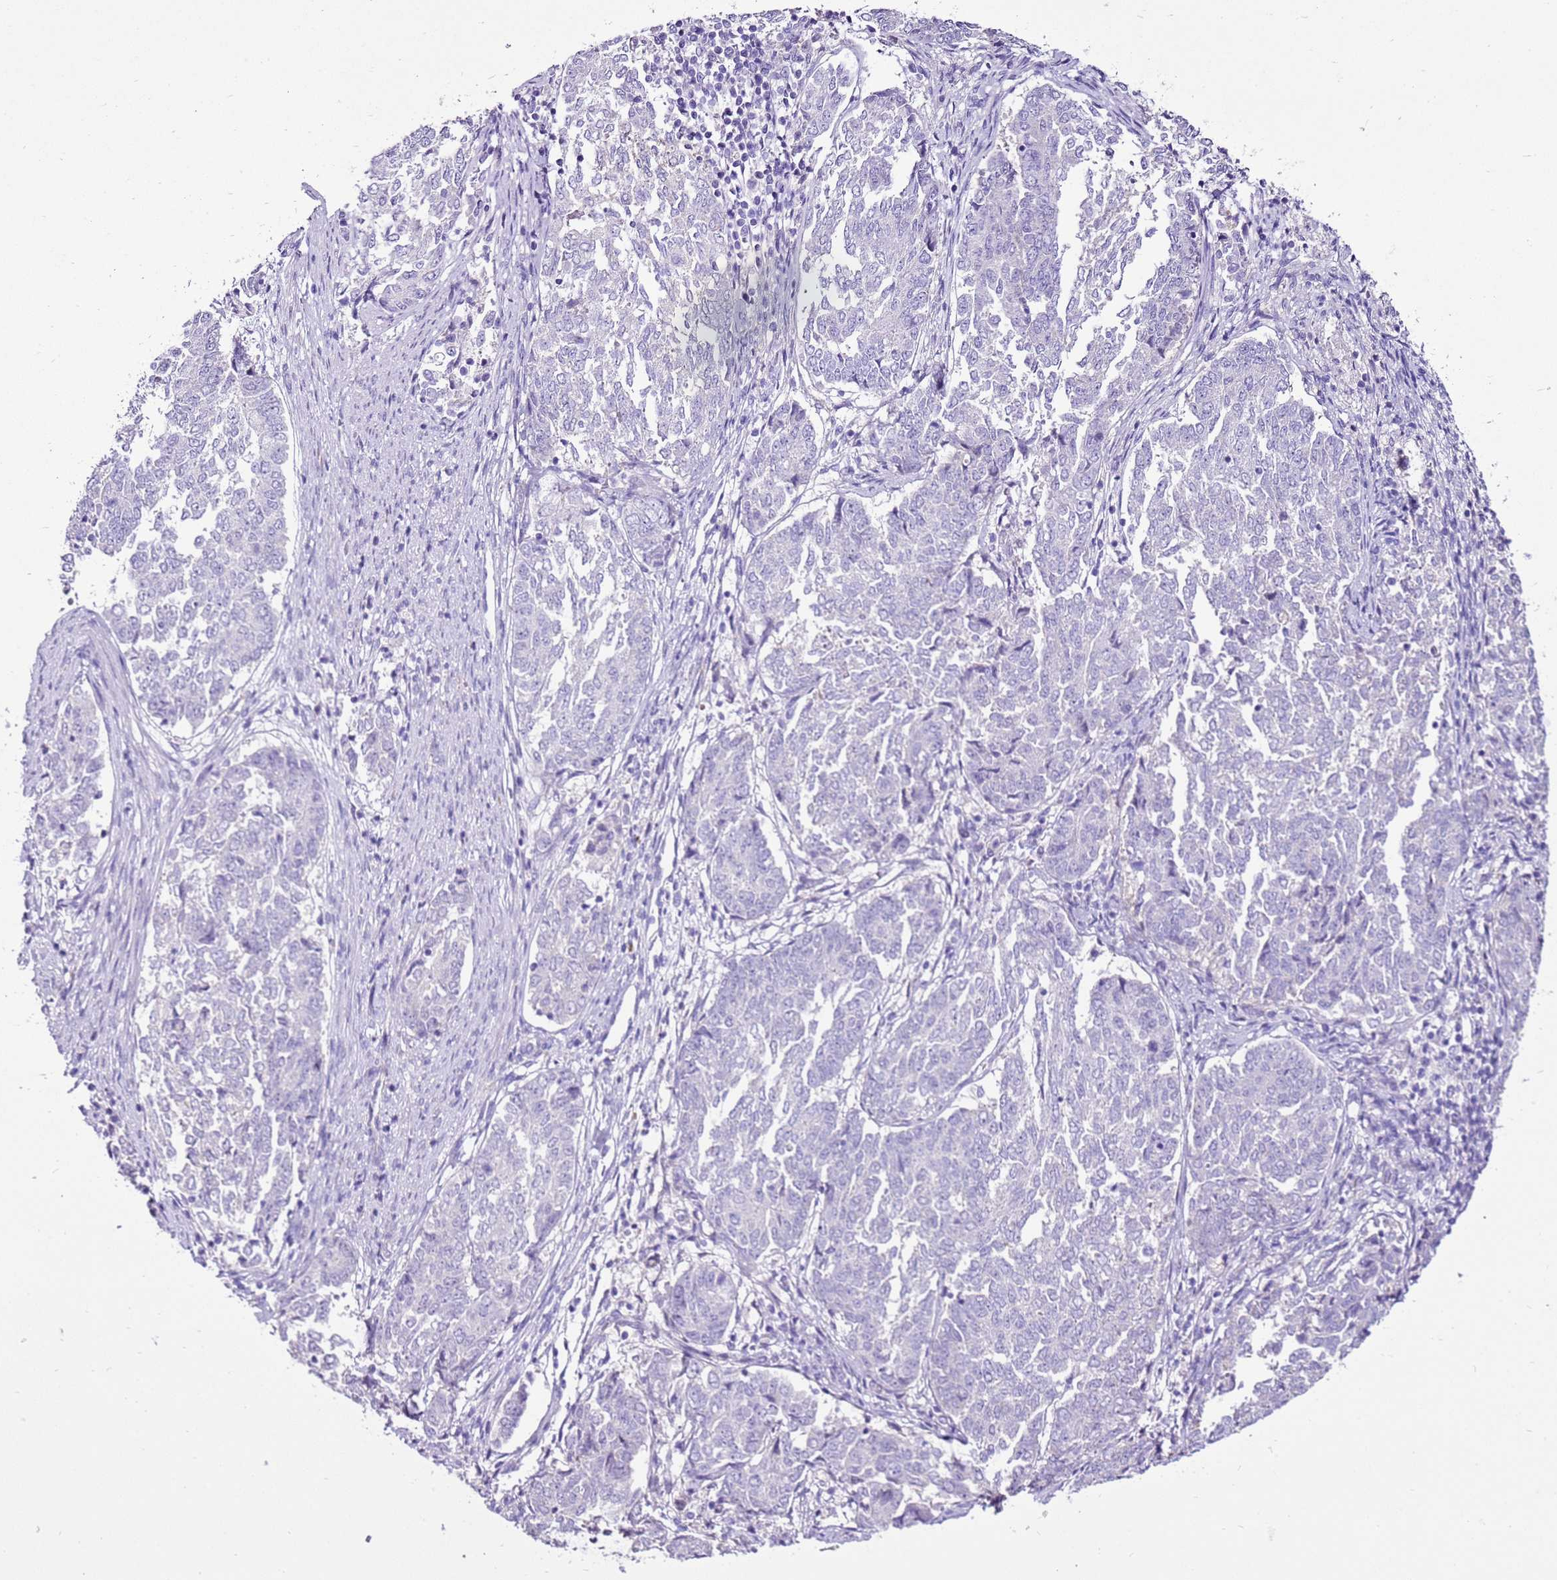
{"staining": {"intensity": "negative", "quantity": "none", "location": "none"}, "tissue": "endometrial cancer", "cell_type": "Tumor cells", "image_type": "cancer", "snomed": [{"axis": "morphology", "description": "Adenocarcinoma, NOS"}, {"axis": "topography", "description": "Endometrium"}], "caption": "Immunohistochemistry (IHC) of adenocarcinoma (endometrial) reveals no expression in tumor cells.", "gene": "SLC38A5", "patient": {"sex": "female", "age": 80}}